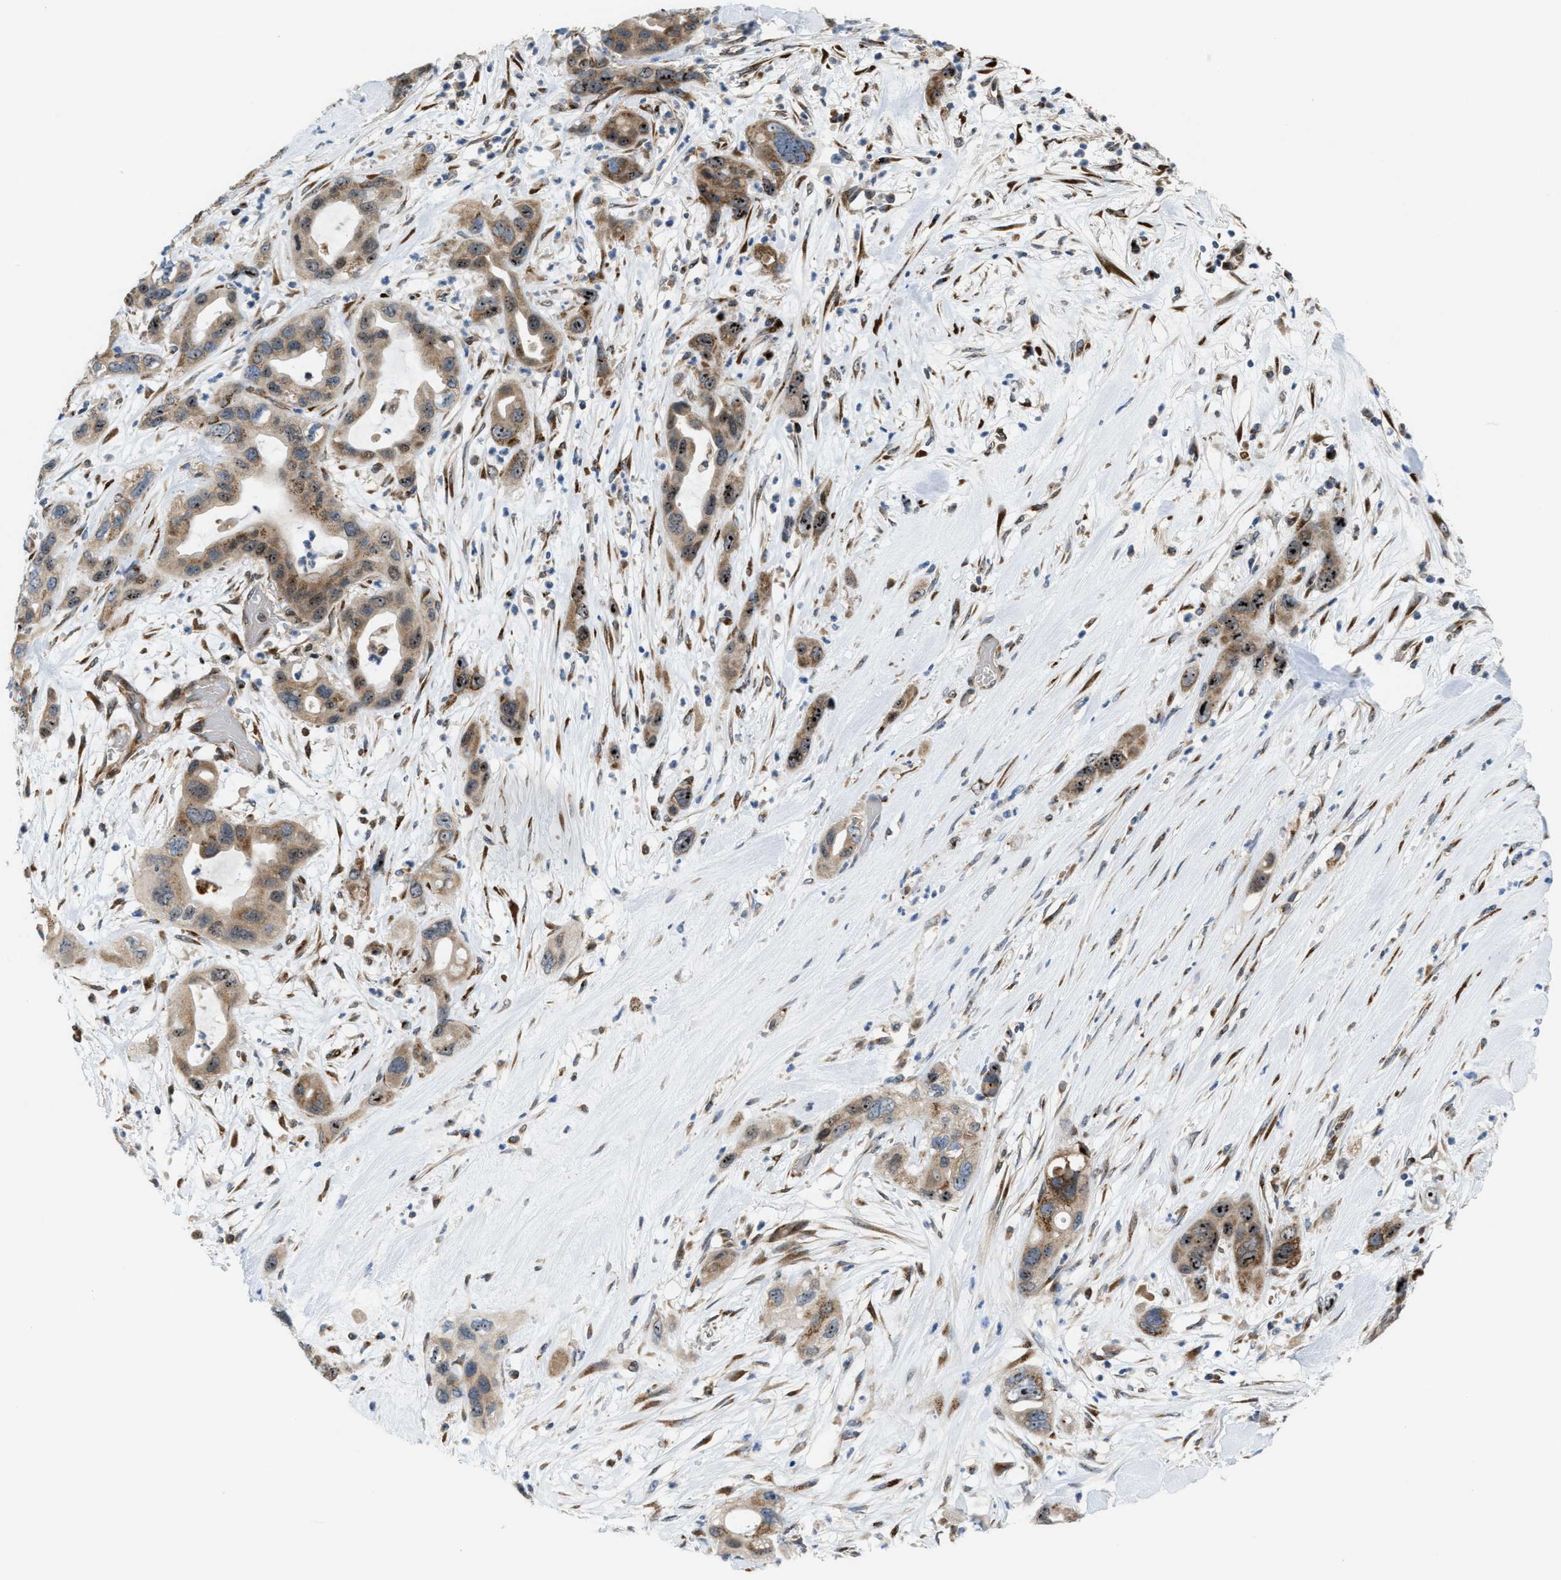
{"staining": {"intensity": "moderate", "quantity": ">75%", "location": "cytoplasmic/membranous,nuclear"}, "tissue": "pancreatic cancer", "cell_type": "Tumor cells", "image_type": "cancer", "snomed": [{"axis": "morphology", "description": "Adenocarcinoma, NOS"}, {"axis": "topography", "description": "Pancreas"}], "caption": "About >75% of tumor cells in pancreatic adenocarcinoma reveal moderate cytoplasmic/membranous and nuclear protein staining as visualized by brown immunohistochemical staining.", "gene": "SLC38A10", "patient": {"sex": "female", "age": 71}}